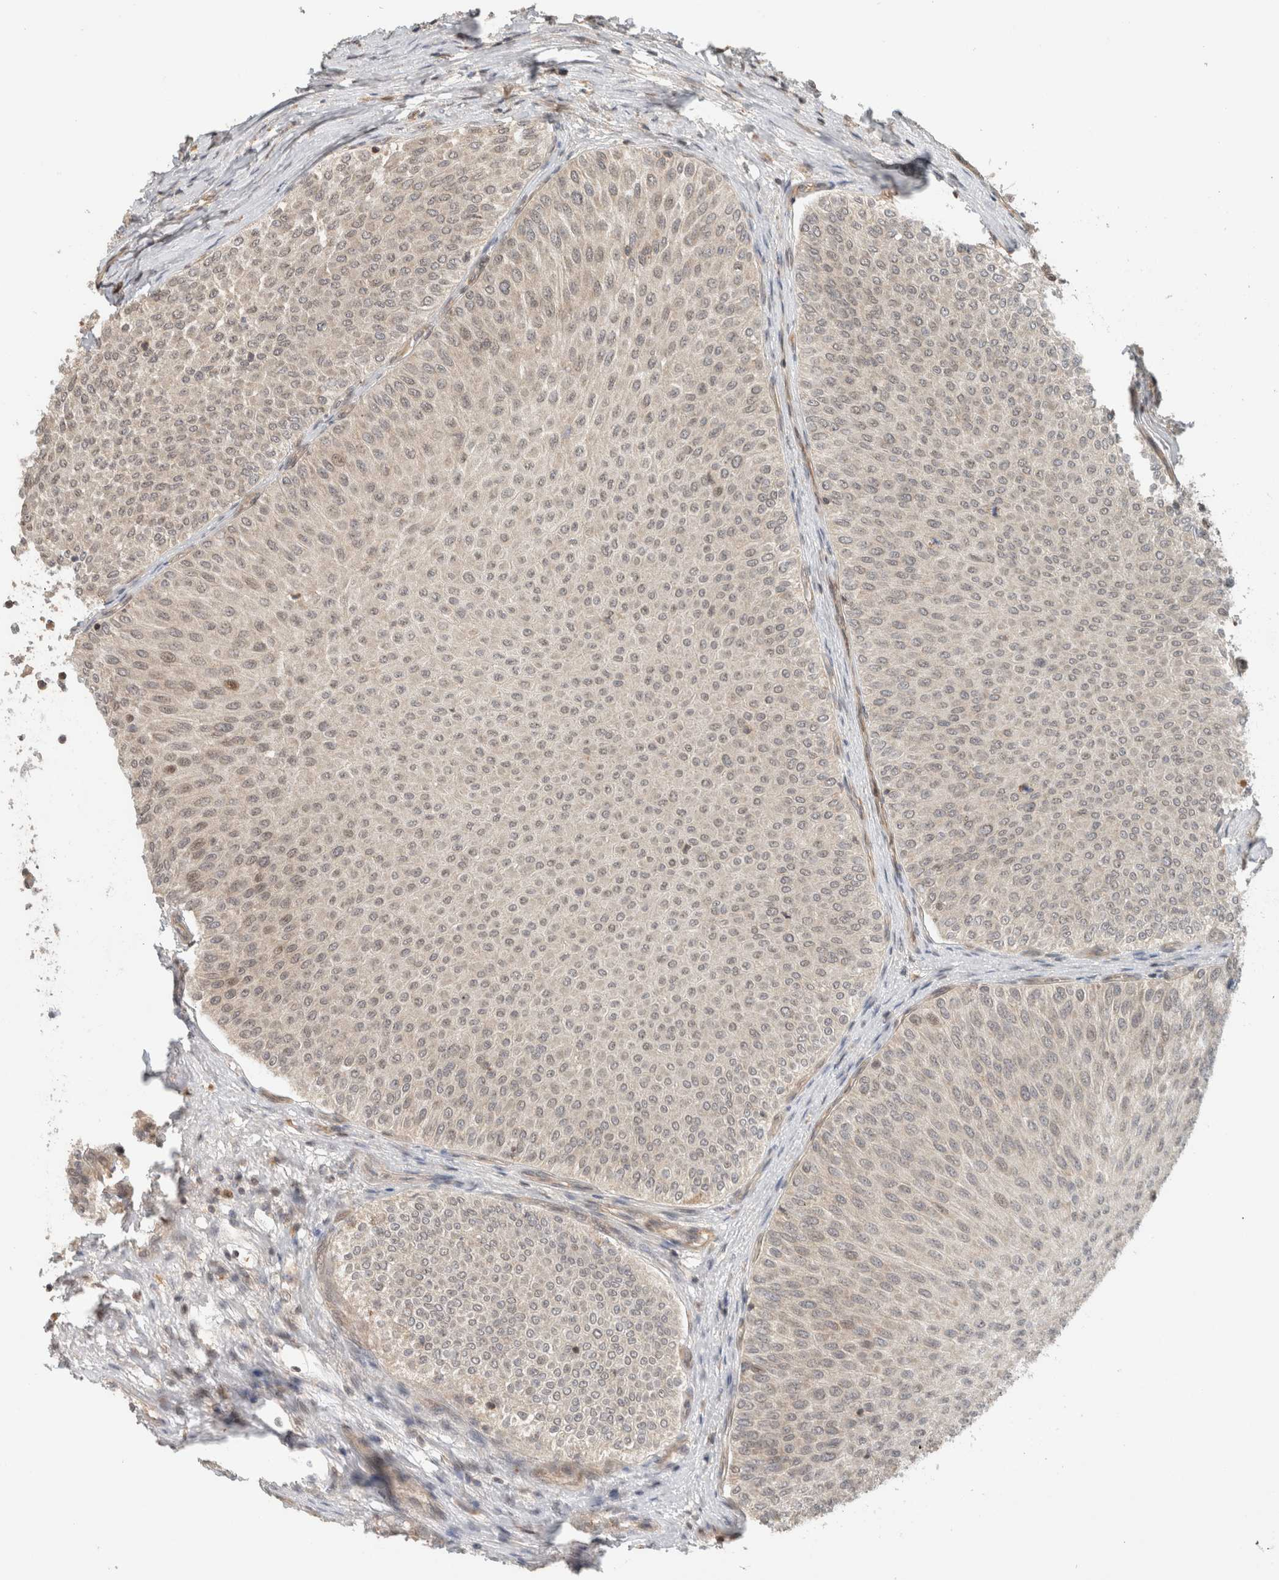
{"staining": {"intensity": "negative", "quantity": "none", "location": "none"}, "tissue": "urothelial cancer", "cell_type": "Tumor cells", "image_type": "cancer", "snomed": [{"axis": "morphology", "description": "Urothelial carcinoma, Low grade"}, {"axis": "topography", "description": "Urinary bladder"}], "caption": "A high-resolution histopathology image shows immunohistochemistry staining of low-grade urothelial carcinoma, which exhibits no significant staining in tumor cells.", "gene": "CAAP1", "patient": {"sex": "male", "age": 78}}